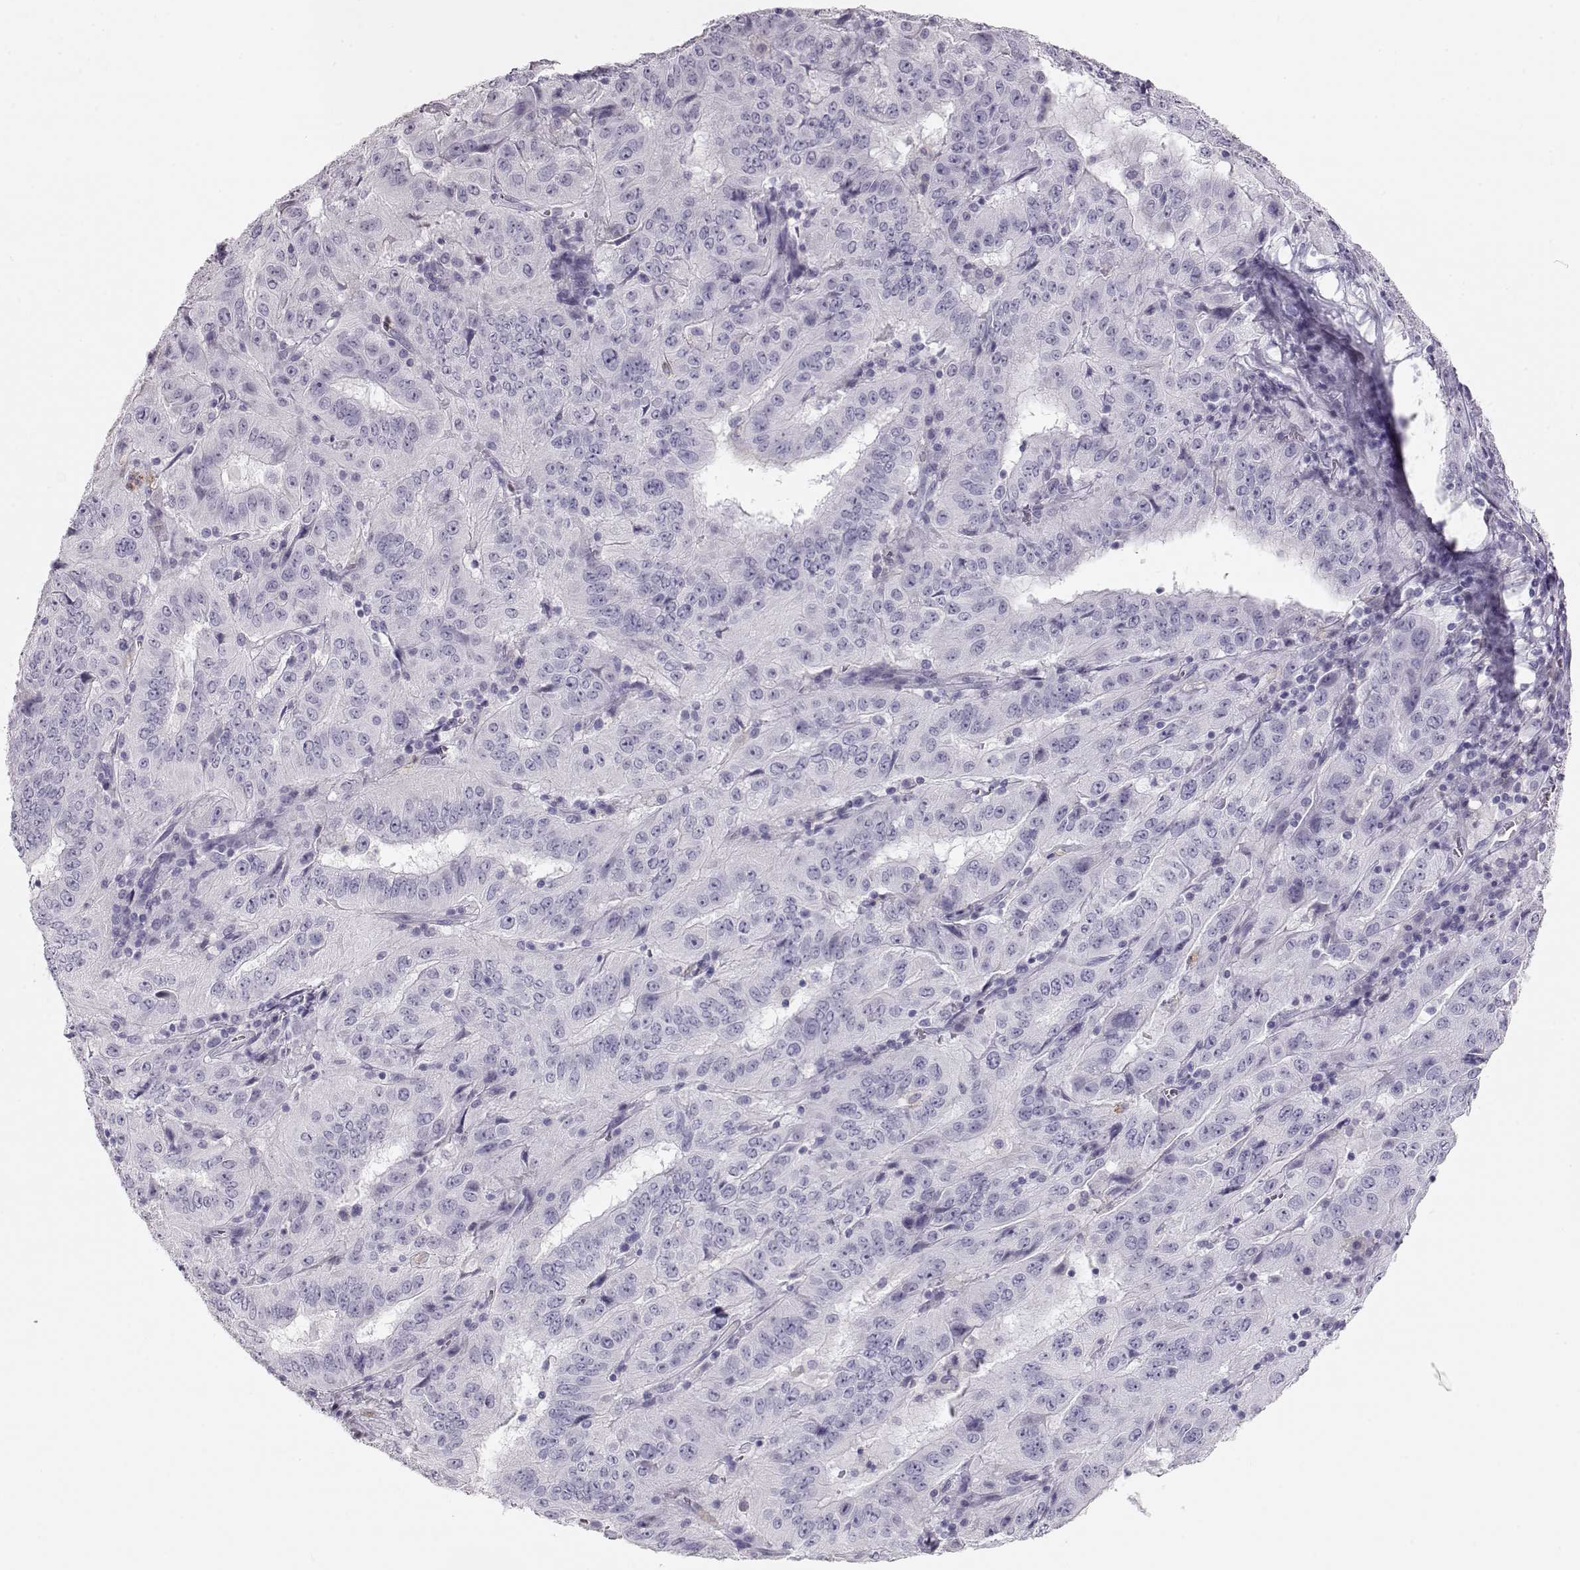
{"staining": {"intensity": "negative", "quantity": "none", "location": "none"}, "tissue": "pancreatic cancer", "cell_type": "Tumor cells", "image_type": "cancer", "snomed": [{"axis": "morphology", "description": "Adenocarcinoma, NOS"}, {"axis": "topography", "description": "Pancreas"}], "caption": "An immunohistochemistry (IHC) micrograph of pancreatic cancer (adenocarcinoma) is shown. There is no staining in tumor cells of pancreatic cancer (adenocarcinoma).", "gene": "MIP", "patient": {"sex": "male", "age": 63}}